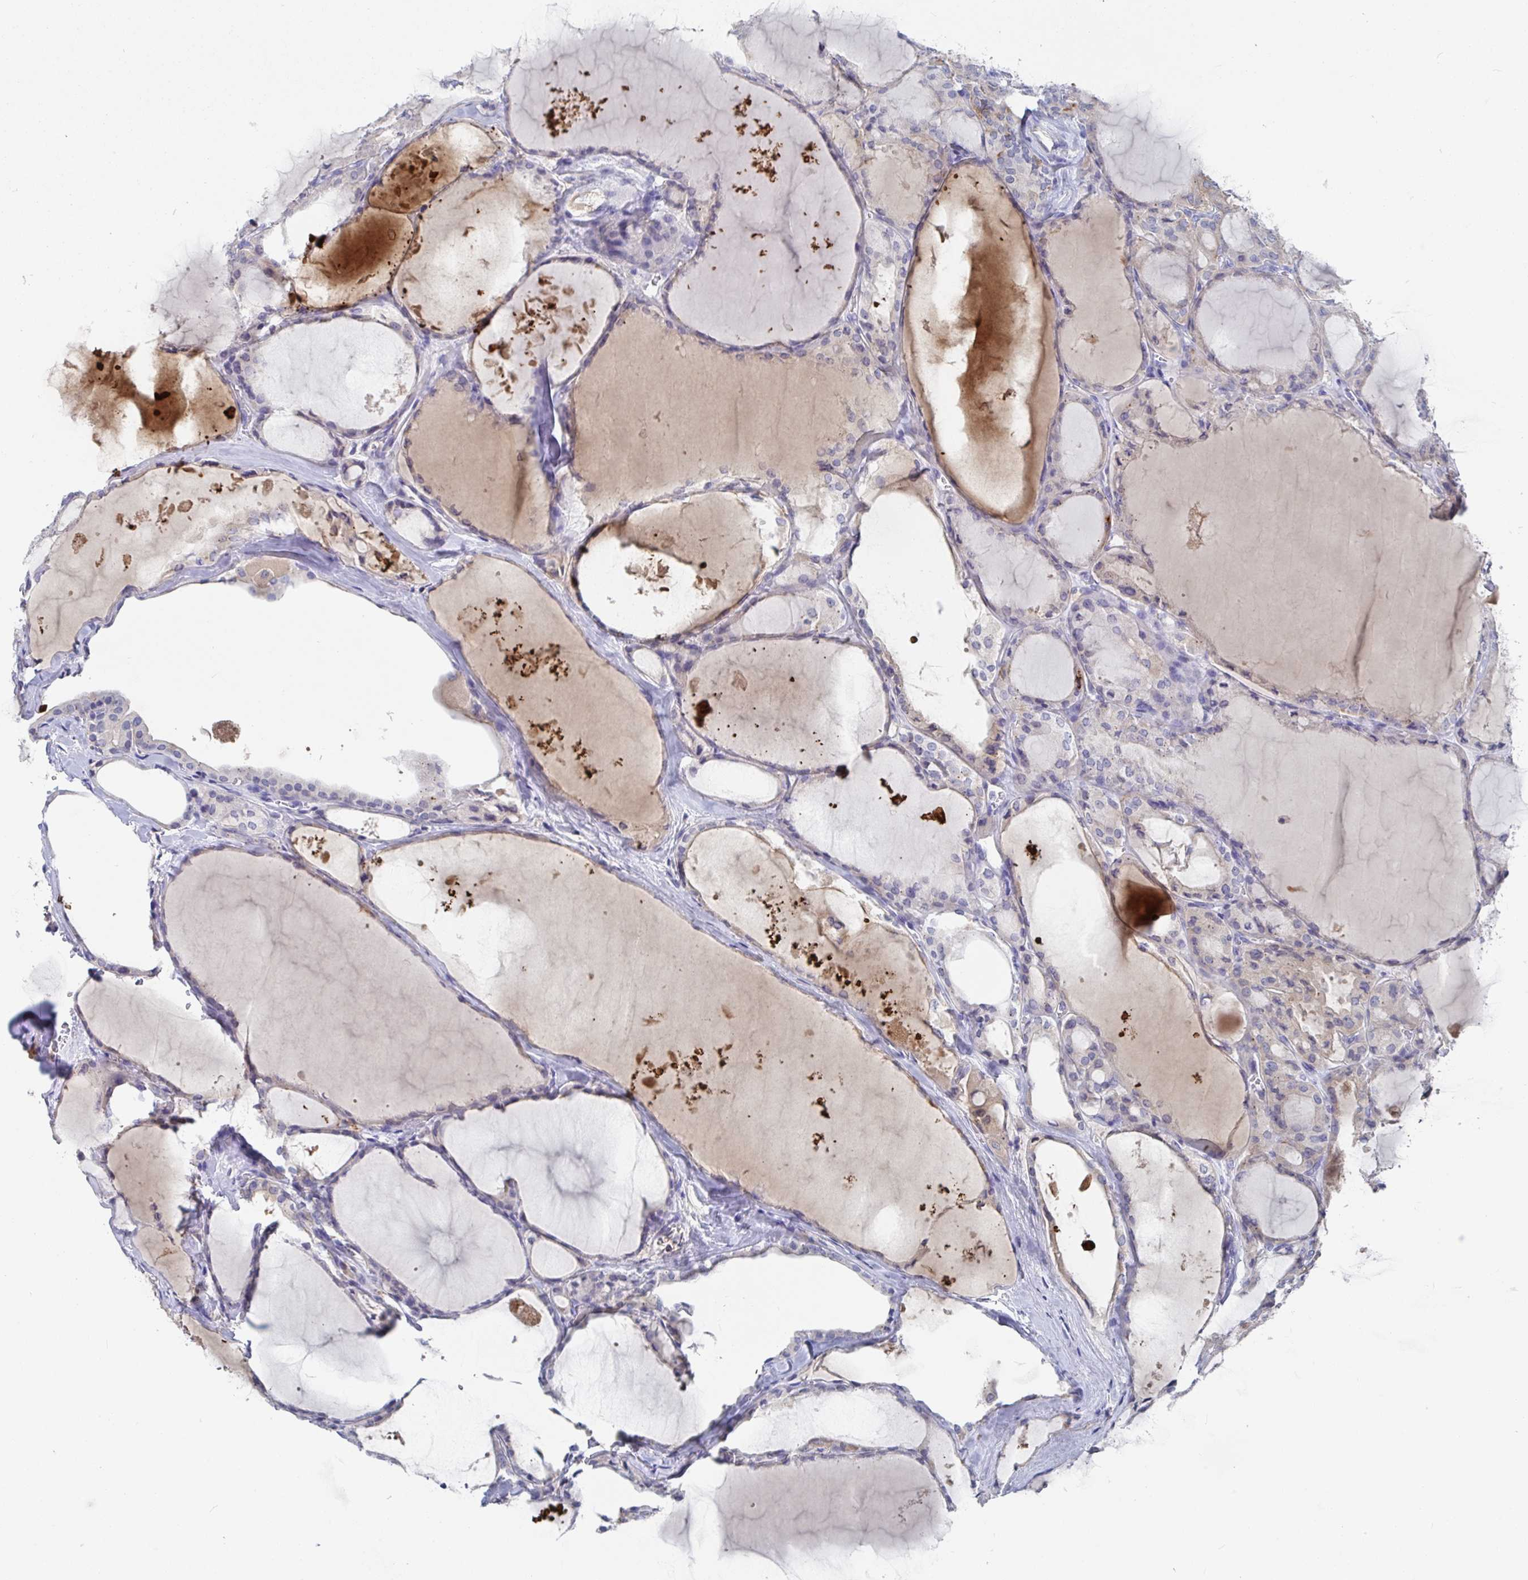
{"staining": {"intensity": "weak", "quantity": "25%-75%", "location": "cytoplasmic/membranous"}, "tissue": "thyroid cancer", "cell_type": "Tumor cells", "image_type": "cancer", "snomed": [{"axis": "morphology", "description": "Papillary adenocarcinoma, NOS"}, {"axis": "topography", "description": "Thyroid gland"}], "caption": "IHC image of neoplastic tissue: human papillary adenocarcinoma (thyroid) stained using immunohistochemistry (IHC) demonstrates low levels of weak protein expression localized specifically in the cytoplasmic/membranous of tumor cells, appearing as a cytoplasmic/membranous brown color.", "gene": "GPR148", "patient": {"sex": "male", "age": 87}}